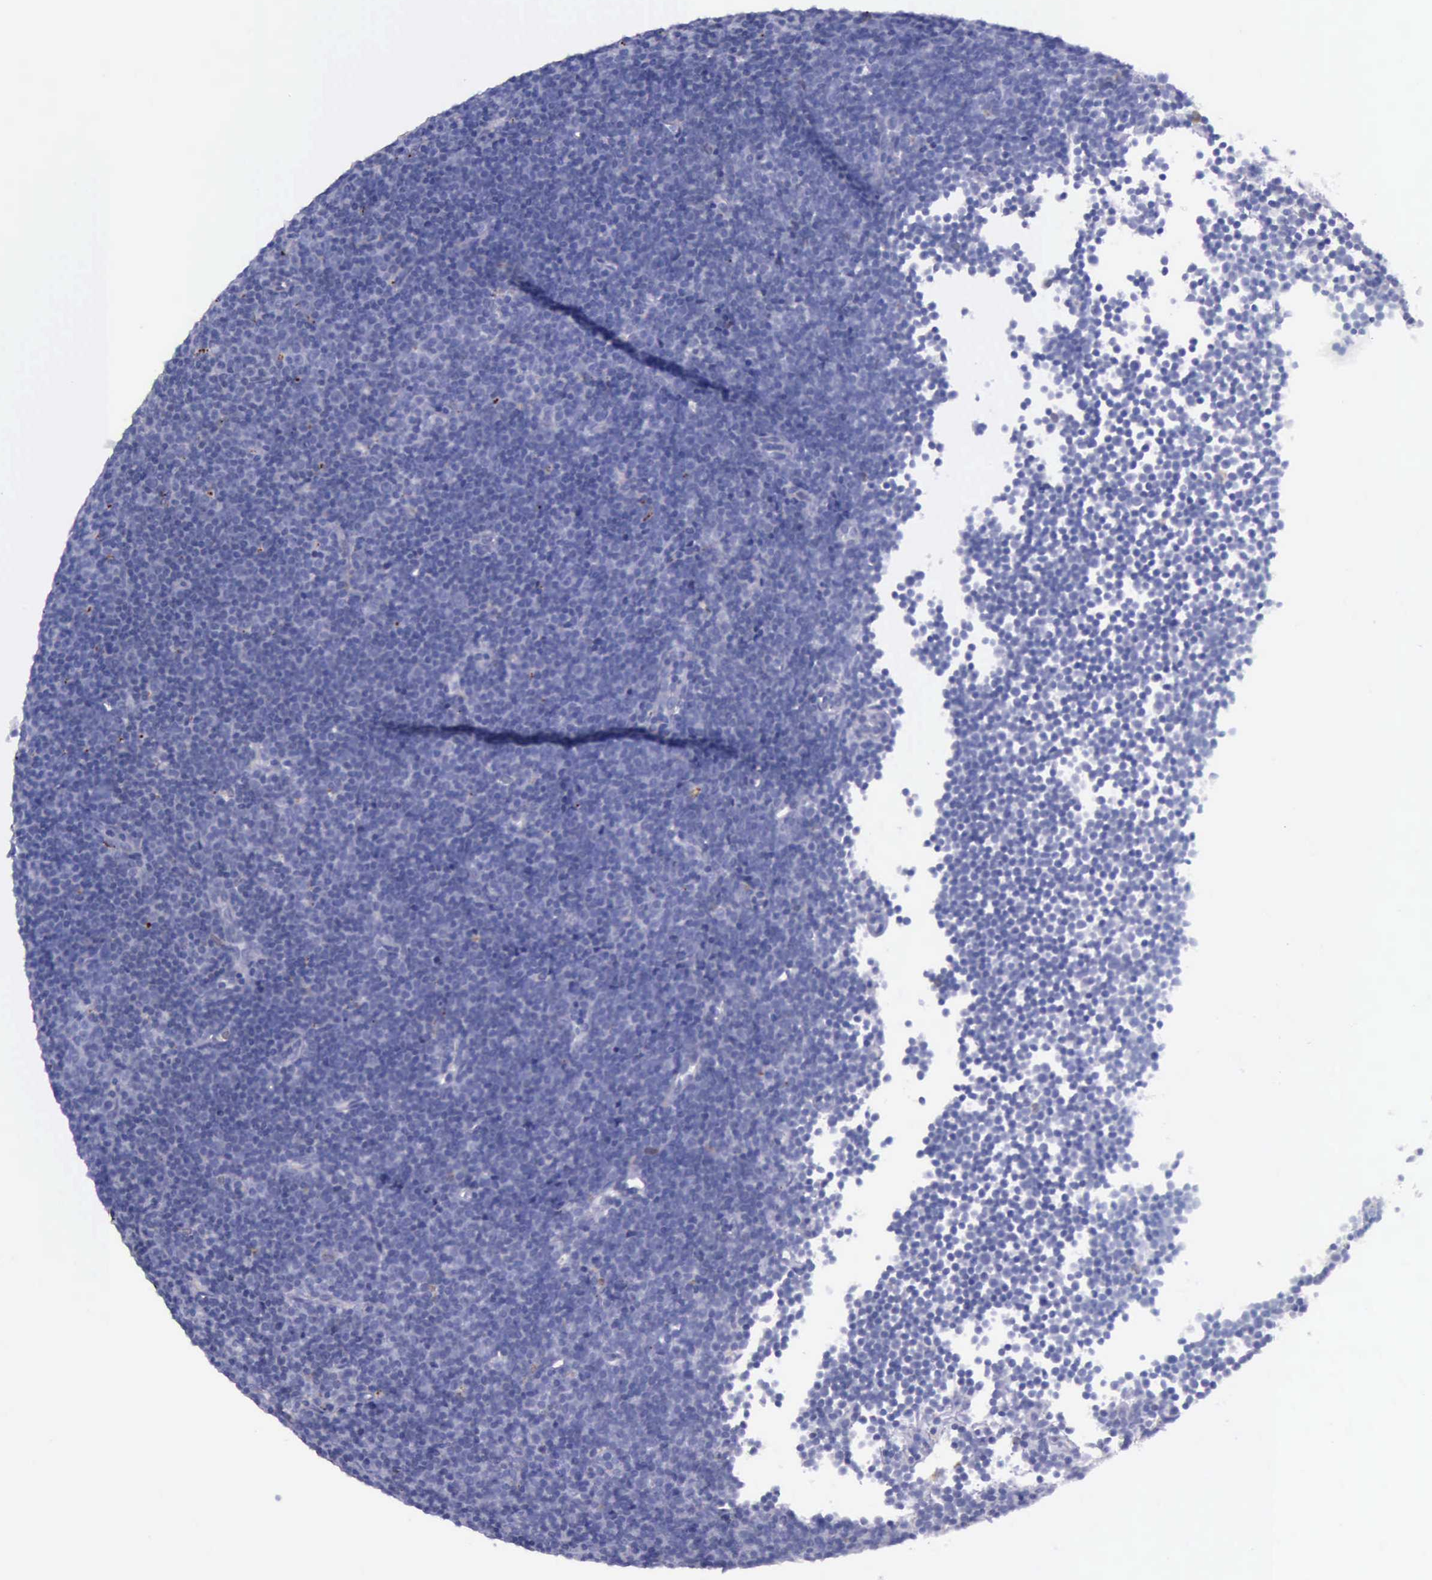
{"staining": {"intensity": "negative", "quantity": "none", "location": "none"}, "tissue": "lymphoma", "cell_type": "Tumor cells", "image_type": "cancer", "snomed": [{"axis": "morphology", "description": "Malignant lymphoma, non-Hodgkin's type, Low grade"}, {"axis": "topography", "description": "Lymph node"}], "caption": "Tumor cells are negative for brown protein staining in lymphoma. (DAB (3,3'-diaminobenzidine) IHC with hematoxylin counter stain).", "gene": "GLA", "patient": {"sex": "male", "age": 57}}